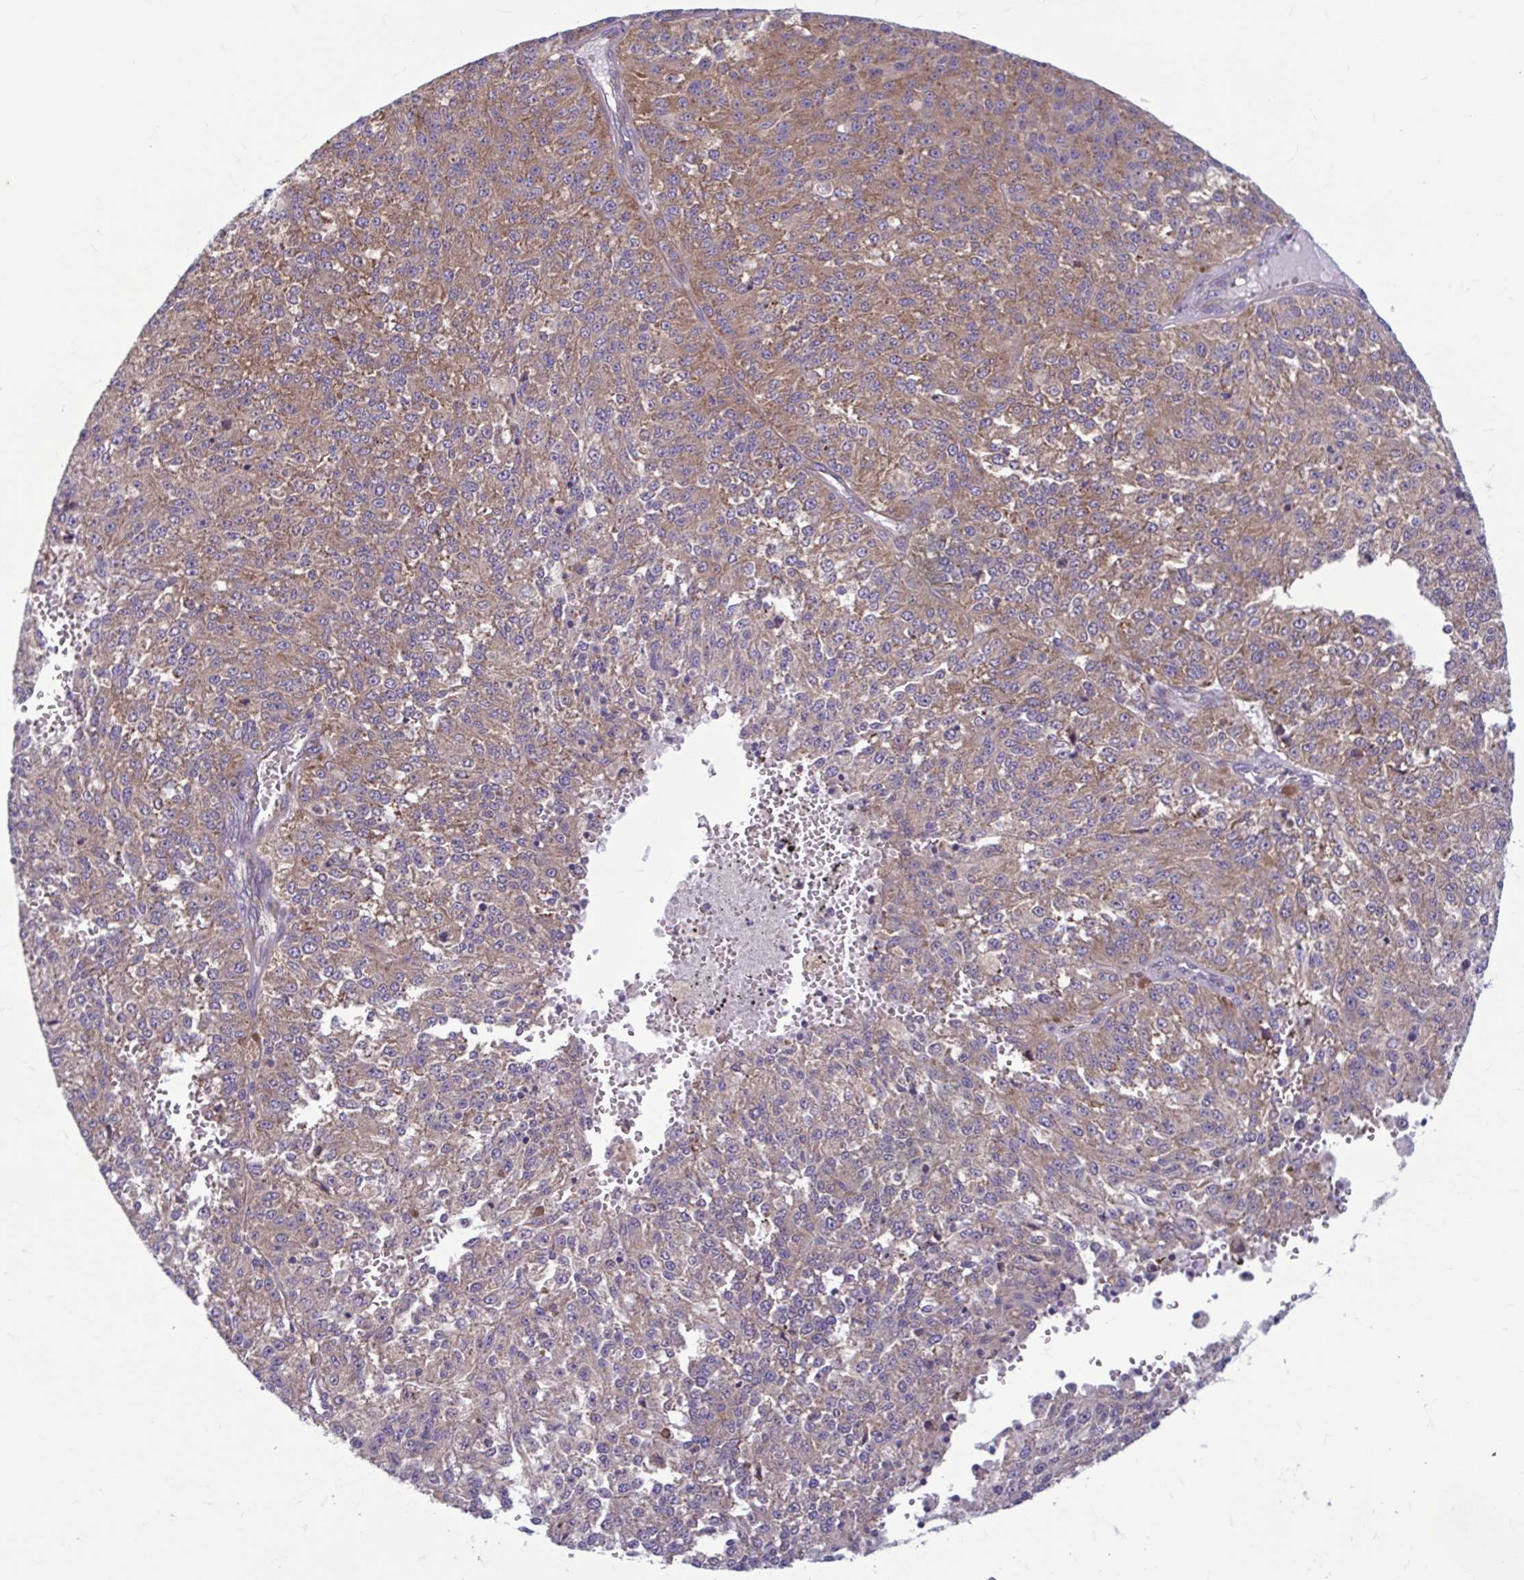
{"staining": {"intensity": "moderate", "quantity": ">75%", "location": "cytoplasmic/membranous"}, "tissue": "melanoma", "cell_type": "Tumor cells", "image_type": "cancer", "snomed": [{"axis": "morphology", "description": "Malignant melanoma, Metastatic site"}, {"axis": "topography", "description": "Lymph node"}], "caption": "An image of human melanoma stained for a protein shows moderate cytoplasmic/membranous brown staining in tumor cells.", "gene": "RPS16", "patient": {"sex": "female", "age": 64}}